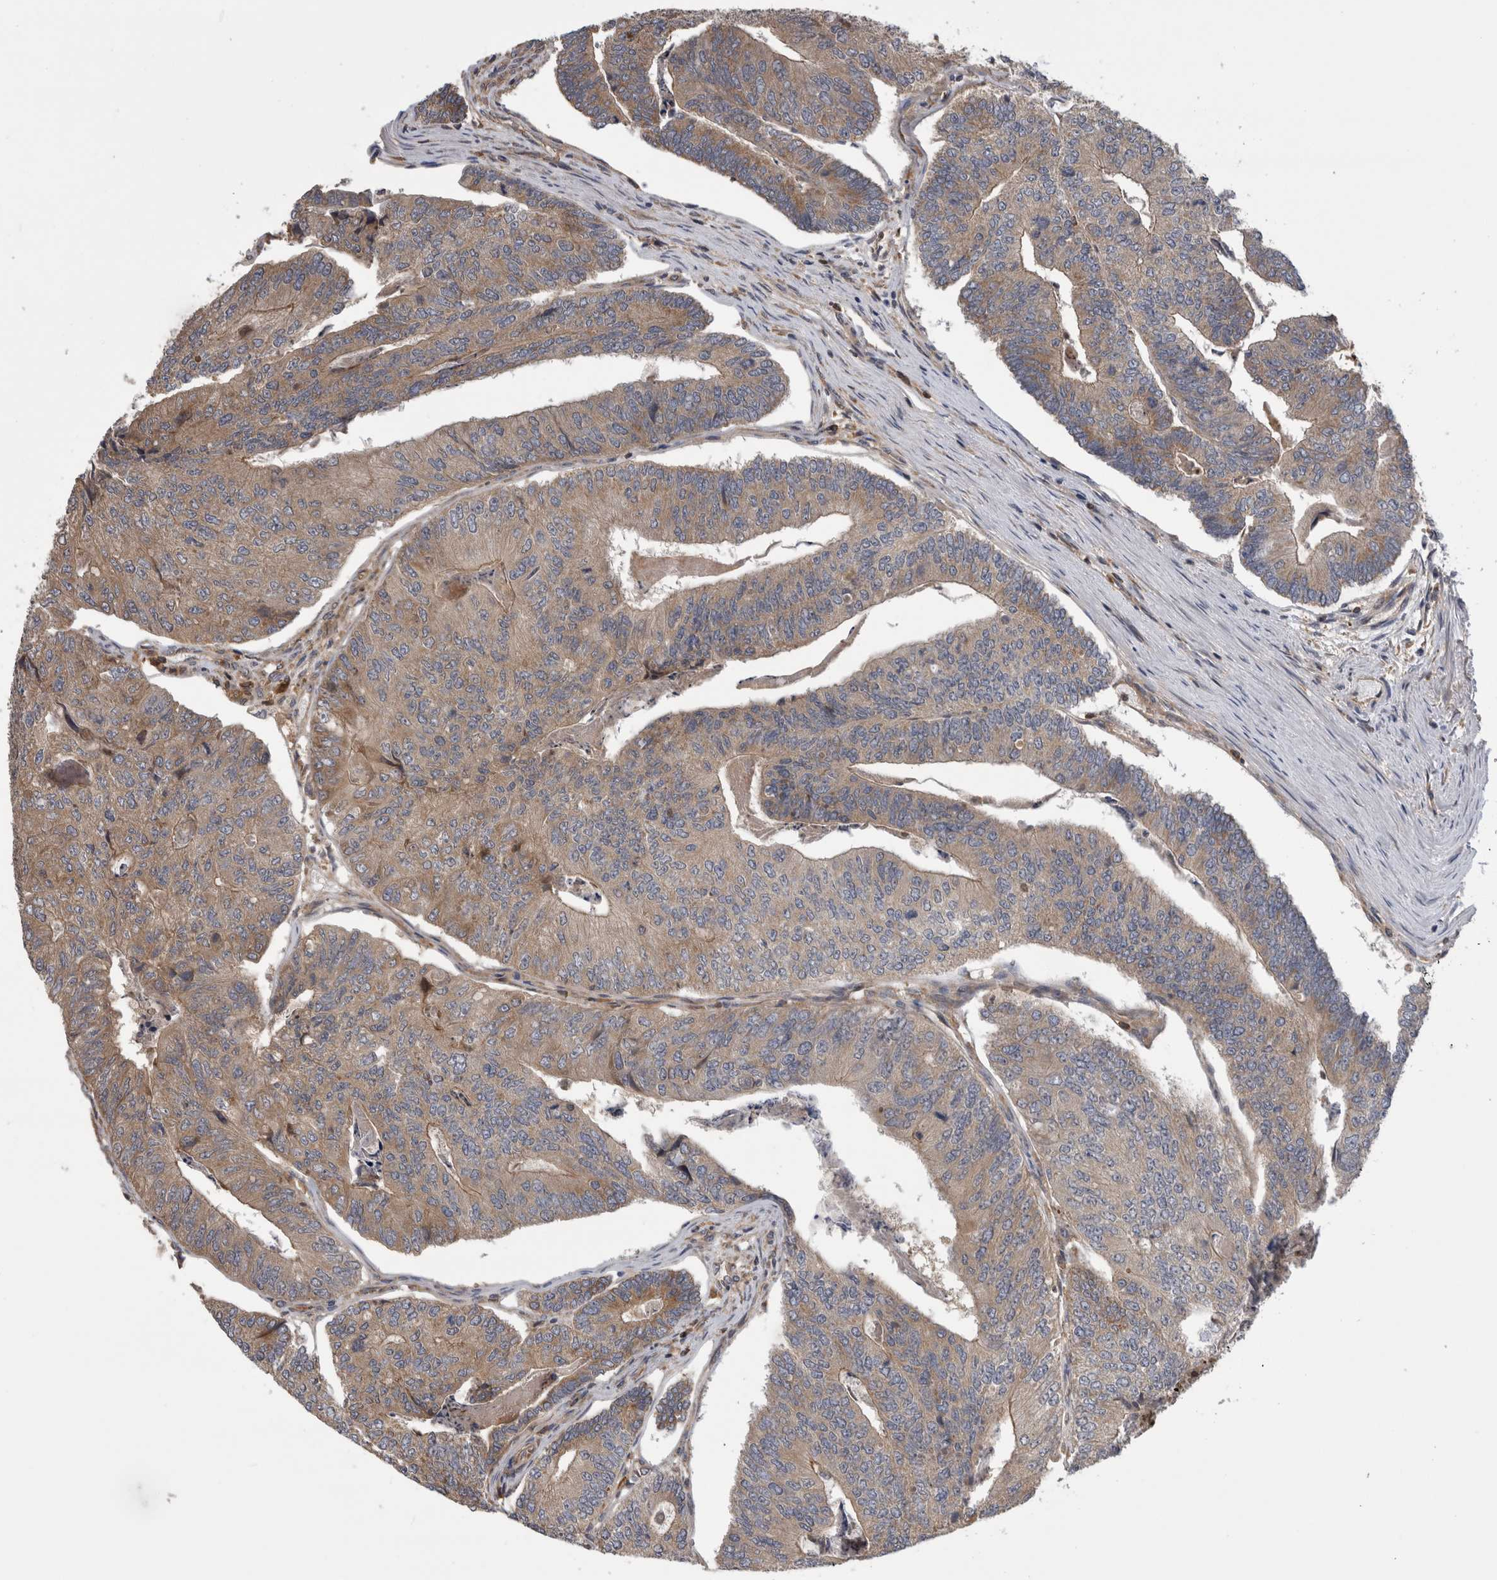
{"staining": {"intensity": "moderate", "quantity": ">75%", "location": "cytoplasmic/membranous"}, "tissue": "colorectal cancer", "cell_type": "Tumor cells", "image_type": "cancer", "snomed": [{"axis": "morphology", "description": "Adenocarcinoma, NOS"}, {"axis": "topography", "description": "Colon"}], "caption": "Approximately >75% of tumor cells in colorectal cancer (adenocarcinoma) display moderate cytoplasmic/membranous protein staining as visualized by brown immunohistochemical staining.", "gene": "GRIK2", "patient": {"sex": "female", "age": 67}}